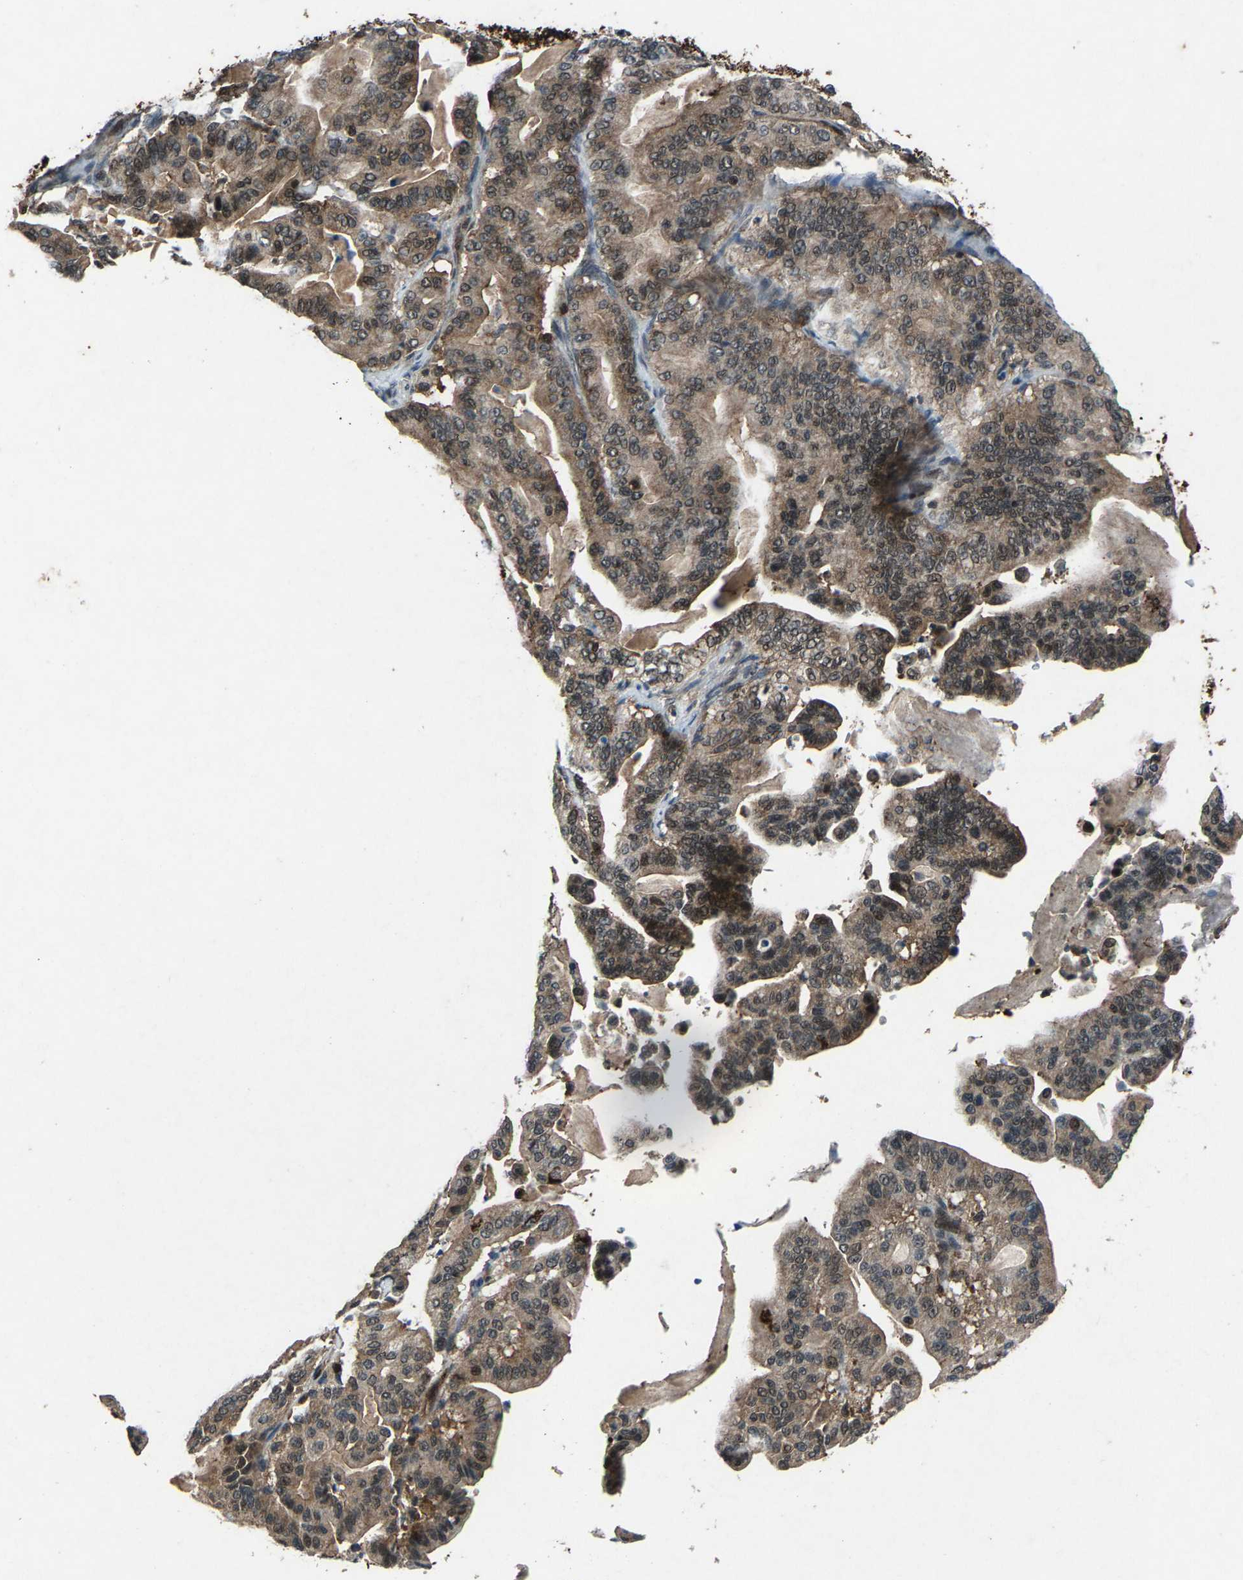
{"staining": {"intensity": "moderate", "quantity": ">75%", "location": "cytoplasmic/membranous,nuclear"}, "tissue": "pancreatic cancer", "cell_type": "Tumor cells", "image_type": "cancer", "snomed": [{"axis": "morphology", "description": "Adenocarcinoma, NOS"}, {"axis": "topography", "description": "Pancreas"}], "caption": "Immunohistochemical staining of pancreatic cancer (adenocarcinoma) shows moderate cytoplasmic/membranous and nuclear protein staining in about >75% of tumor cells.", "gene": "ATXN3", "patient": {"sex": "male", "age": 63}}